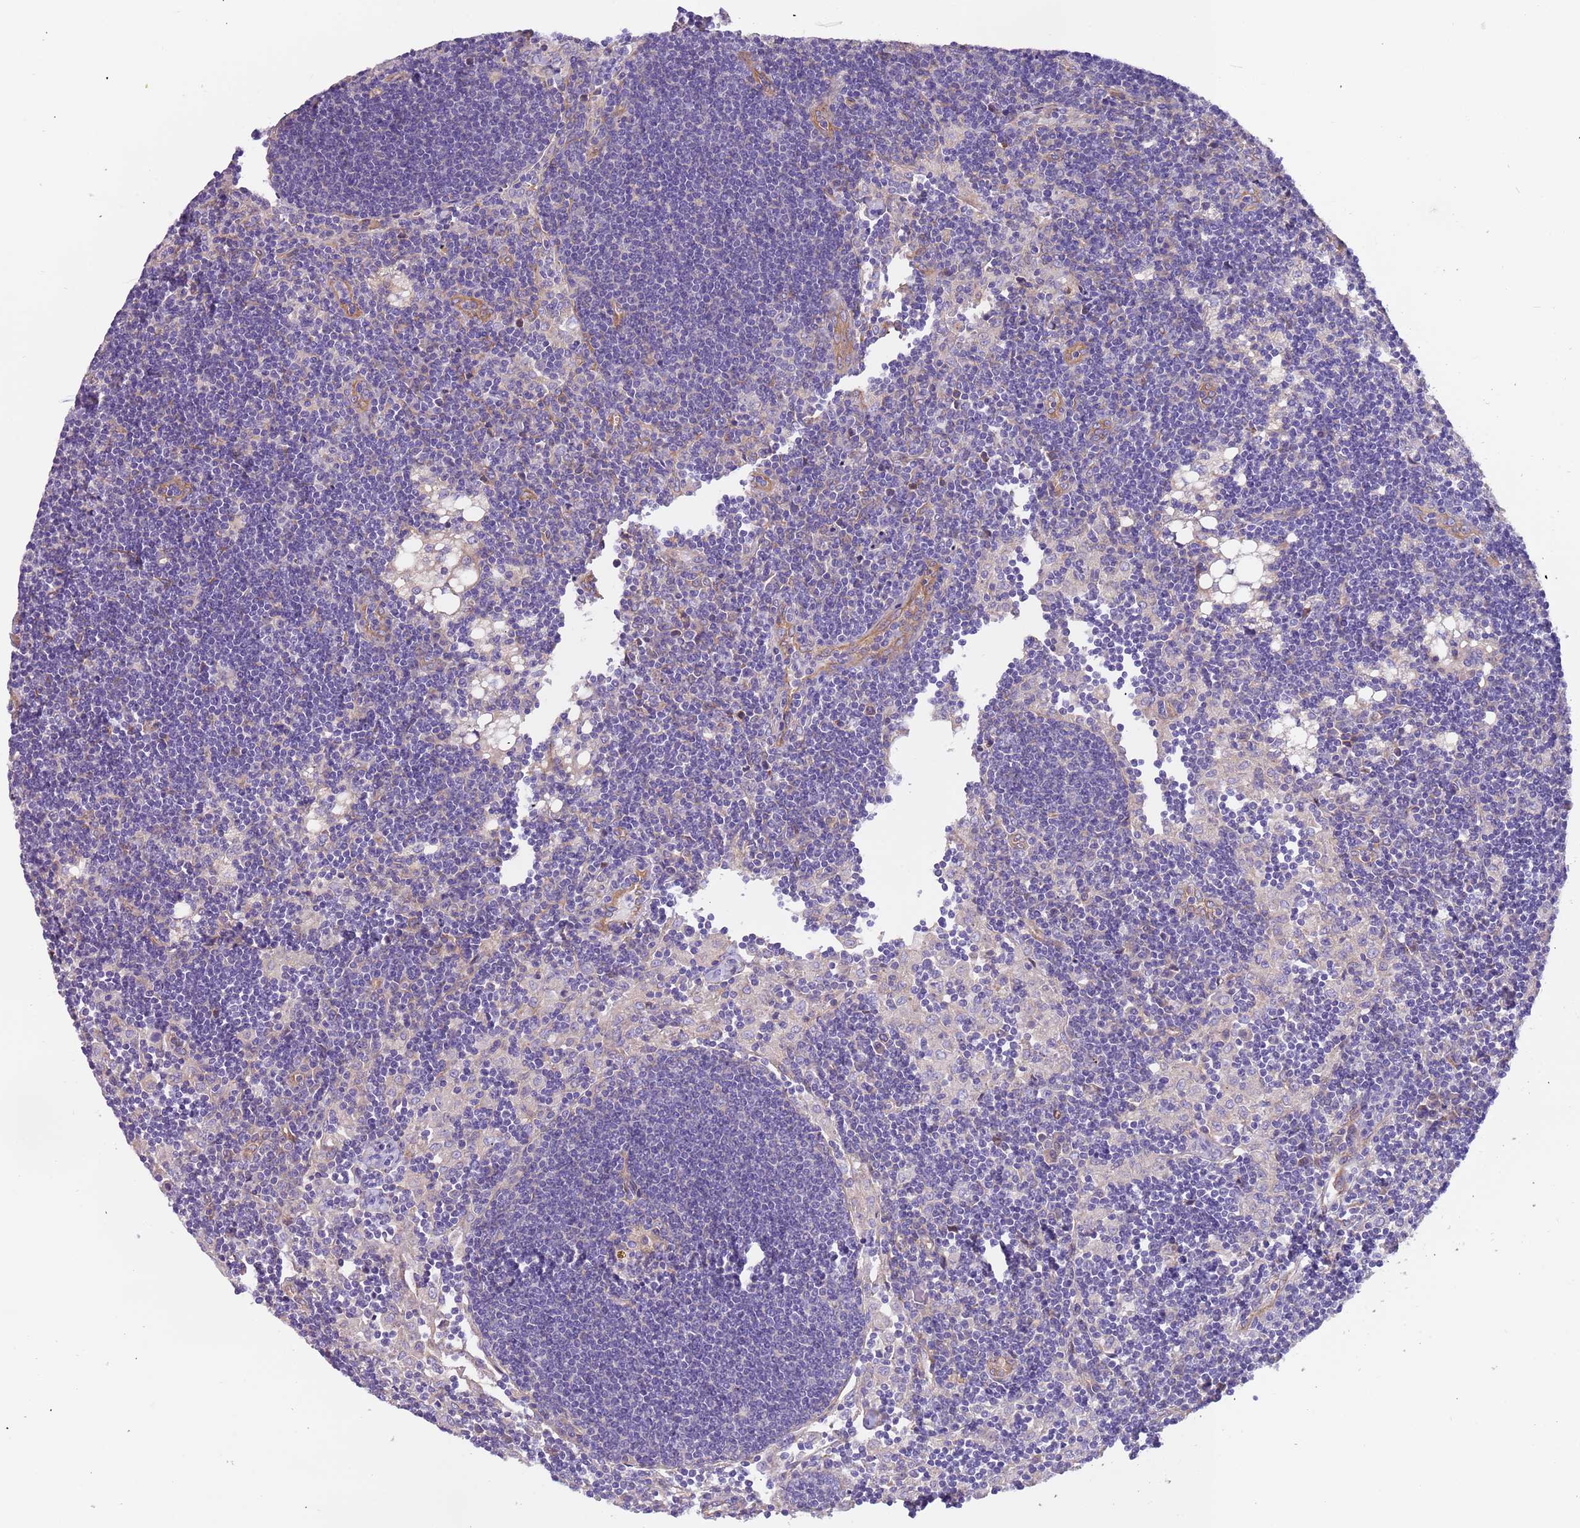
{"staining": {"intensity": "negative", "quantity": "none", "location": "none"}, "tissue": "lymph node", "cell_type": "Germinal center cells", "image_type": "normal", "snomed": [{"axis": "morphology", "description": "Normal tissue, NOS"}, {"axis": "topography", "description": "Lymph node"}], "caption": "This histopathology image is of benign lymph node stained with IHC to label a protein in brown with the nuclei are counter-stained blue. There is no expression in germinal center cells.", "gene": "LAMB4", "patient": {"sex": "male", "age": 24}}